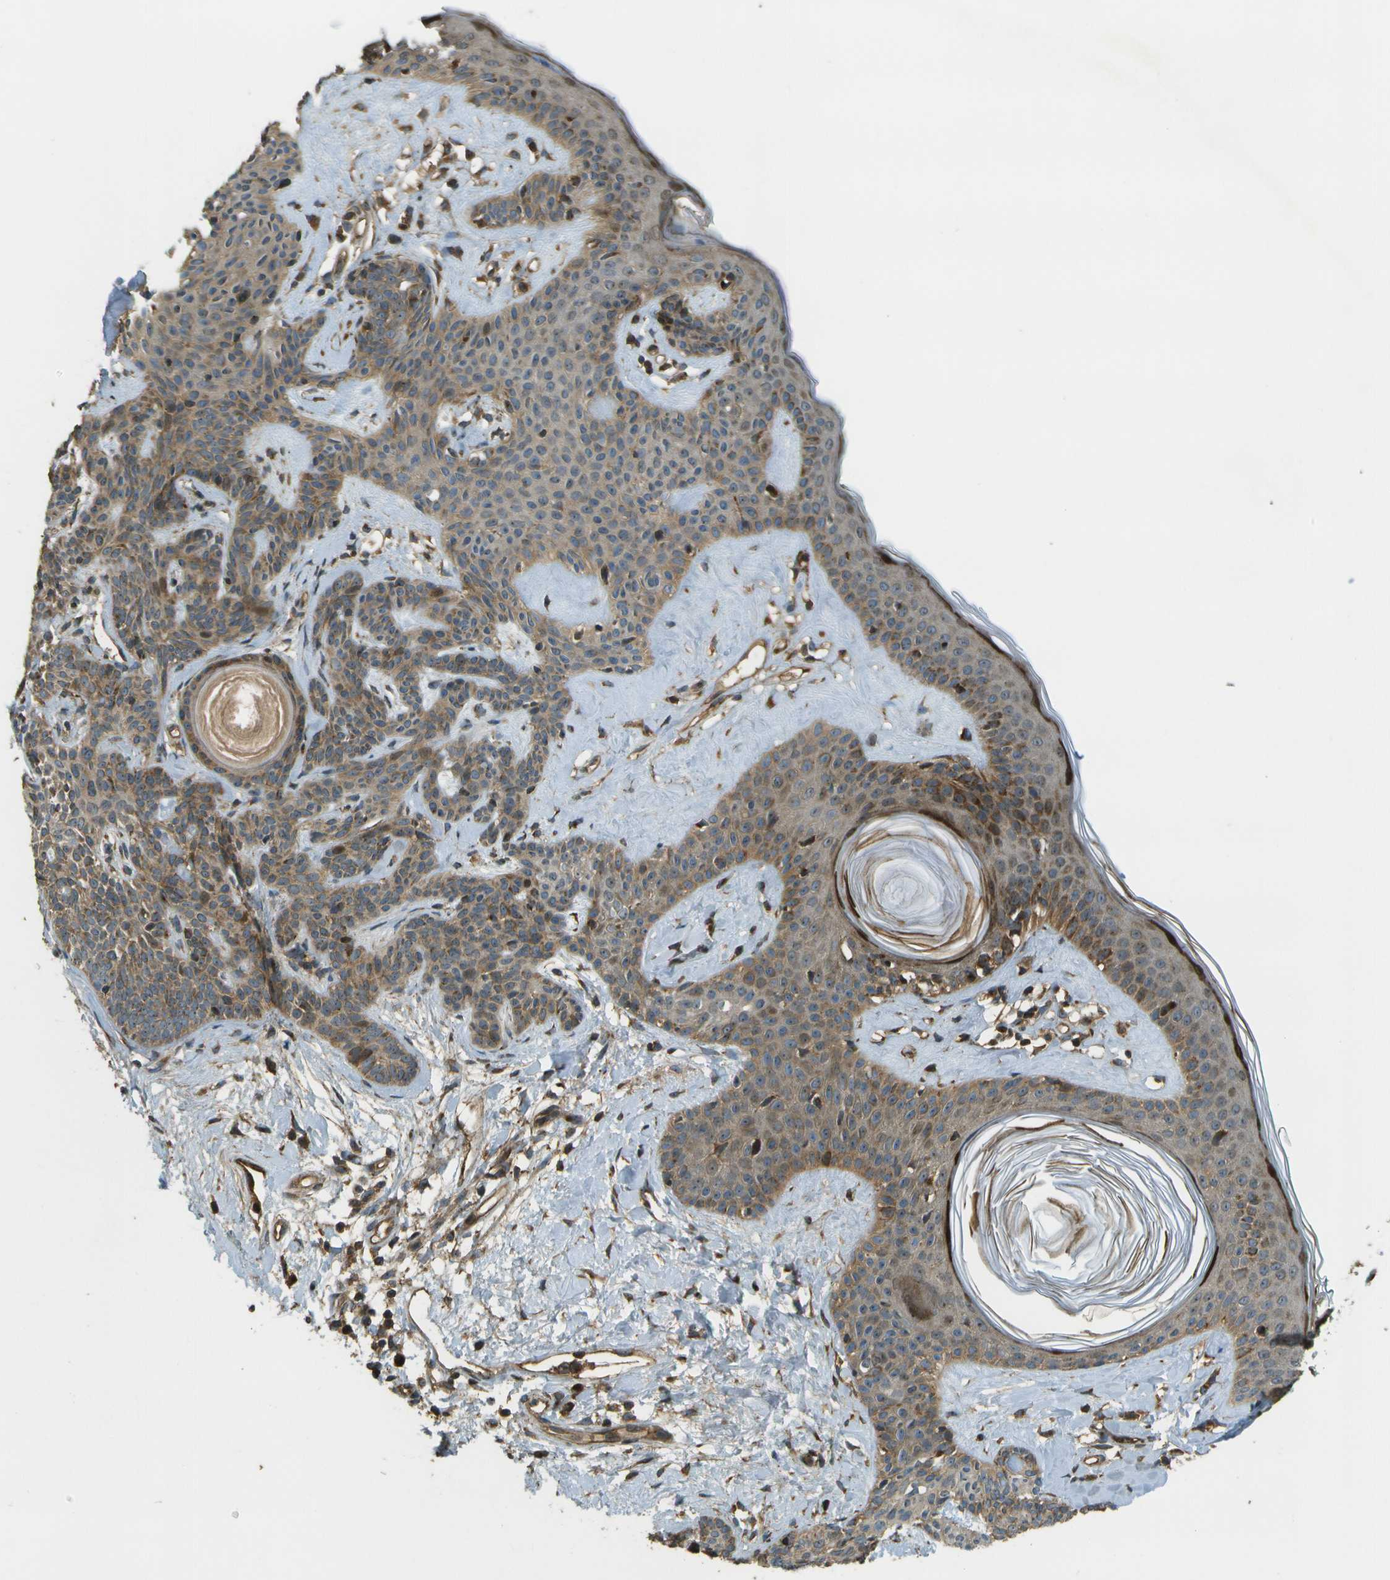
{"staining": {"intensity": "moderate", "quantity": ">75%", "location": "cytoplasmic/membranous"}, "tissue": "skin cancer", "cell_type": "Tumor cells", "image_type": "cancer", "snomed": [{"axis": "morphology", "description": "Developmental malformation"}, {"axis": "morphology", "description": "Basal cell carcinoma"}, {"axis": "topography", "description": "Skin"}], "caption": "Protein expression analysis of skin basal cell carcinoma exhibits moderate cytoplasmic/membranous expression in about >75% of tumor cells.", "gene": "LRP12", "patient": {"sex": "female", "age": 62}}